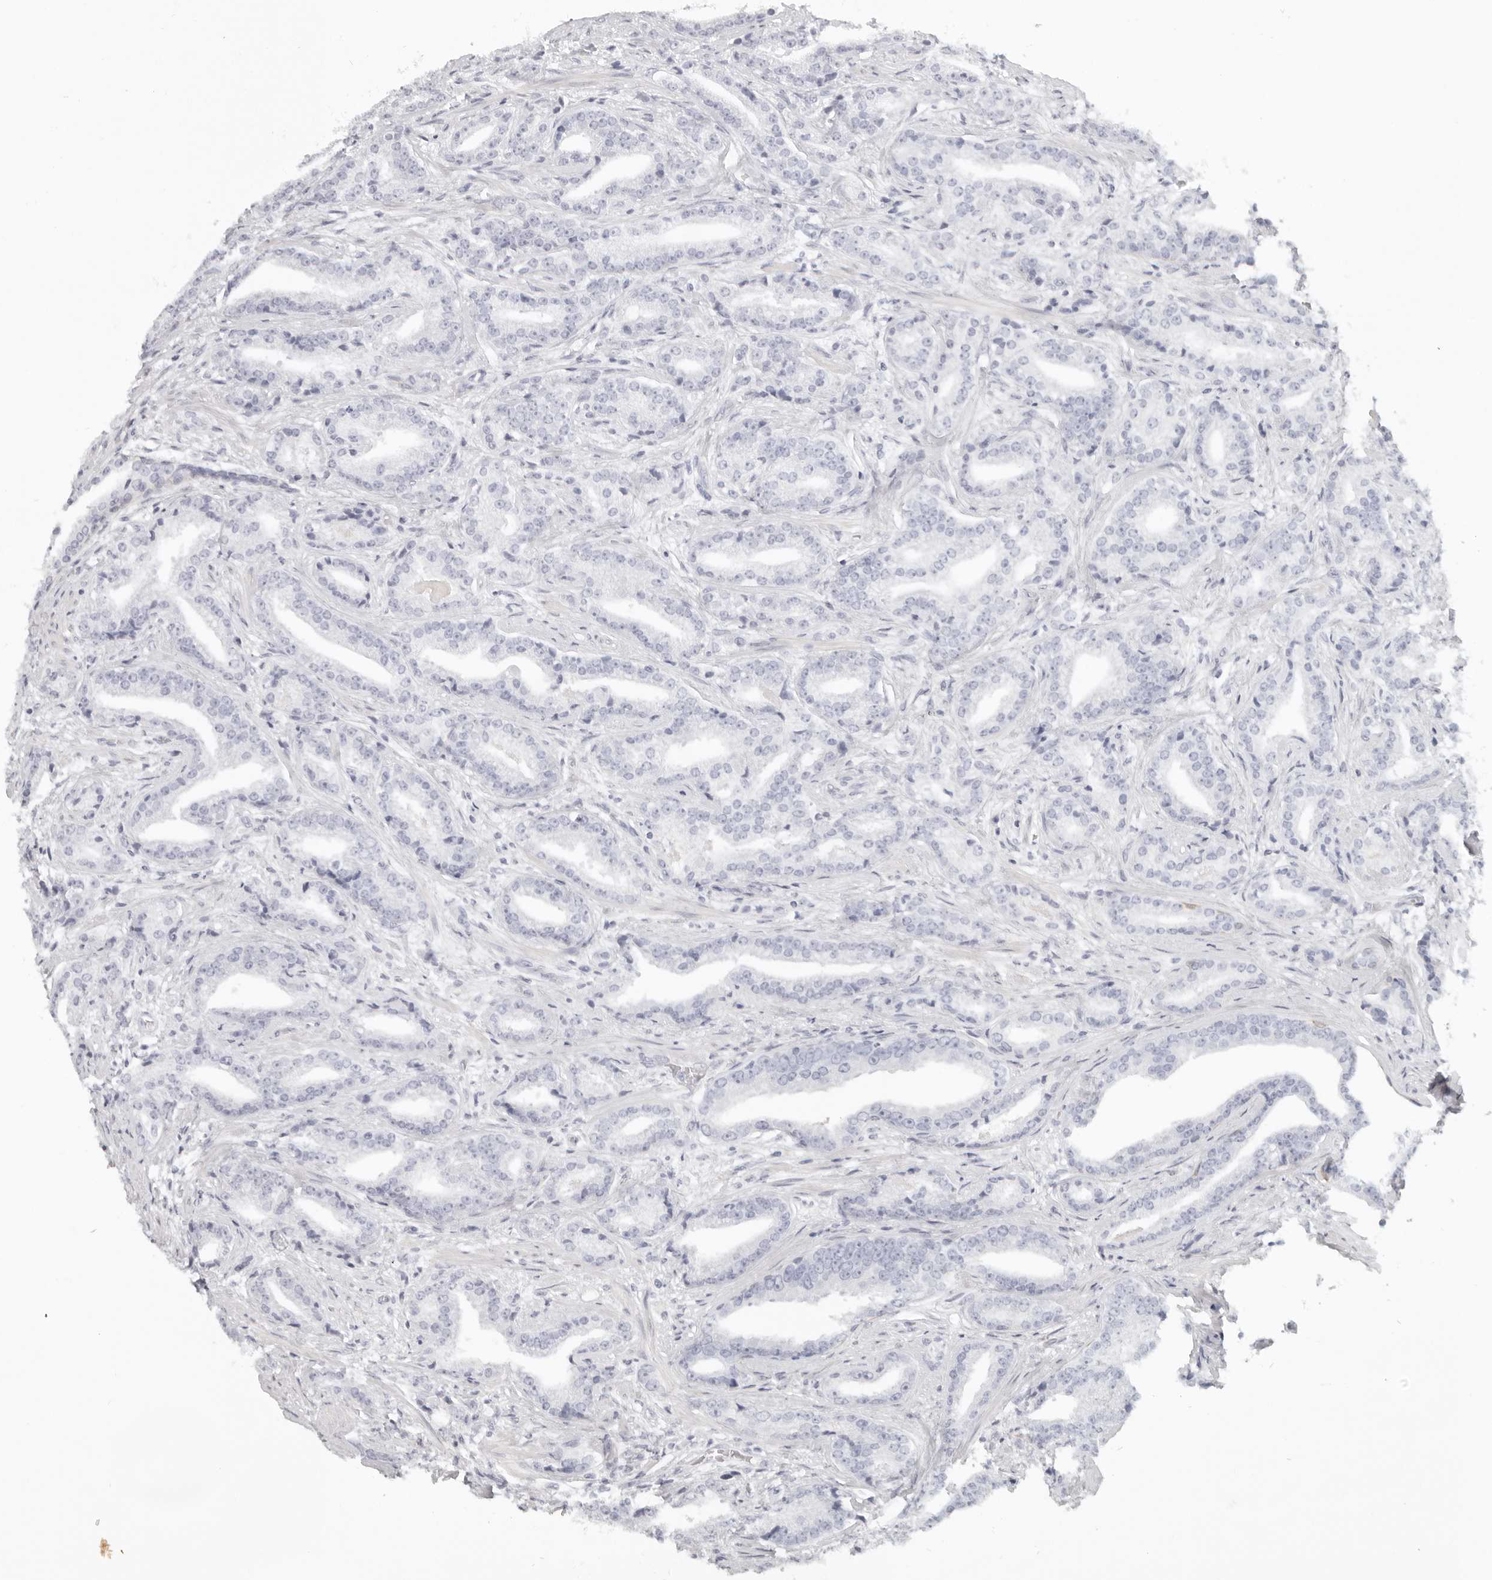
{"staining": {"intensity": "negative", "quantity": "none", "location": "none"}, "tissue": "prostate cancer", "cell_type": "Tumor cells", "image_type": "cancer", "snomed": [{"axis": "morphology", "description": "Adenocarcinoma, Low grade"}, {"axis": "topography", "description": "Prostate"}], "caption": "Immunohistochemical staining of prostate cancer (low-grade adenocarcinoma) shows no significant staining in tumor cells.", "gene": "RXFP1", "patient": {"sex": "male", "age": 67}}